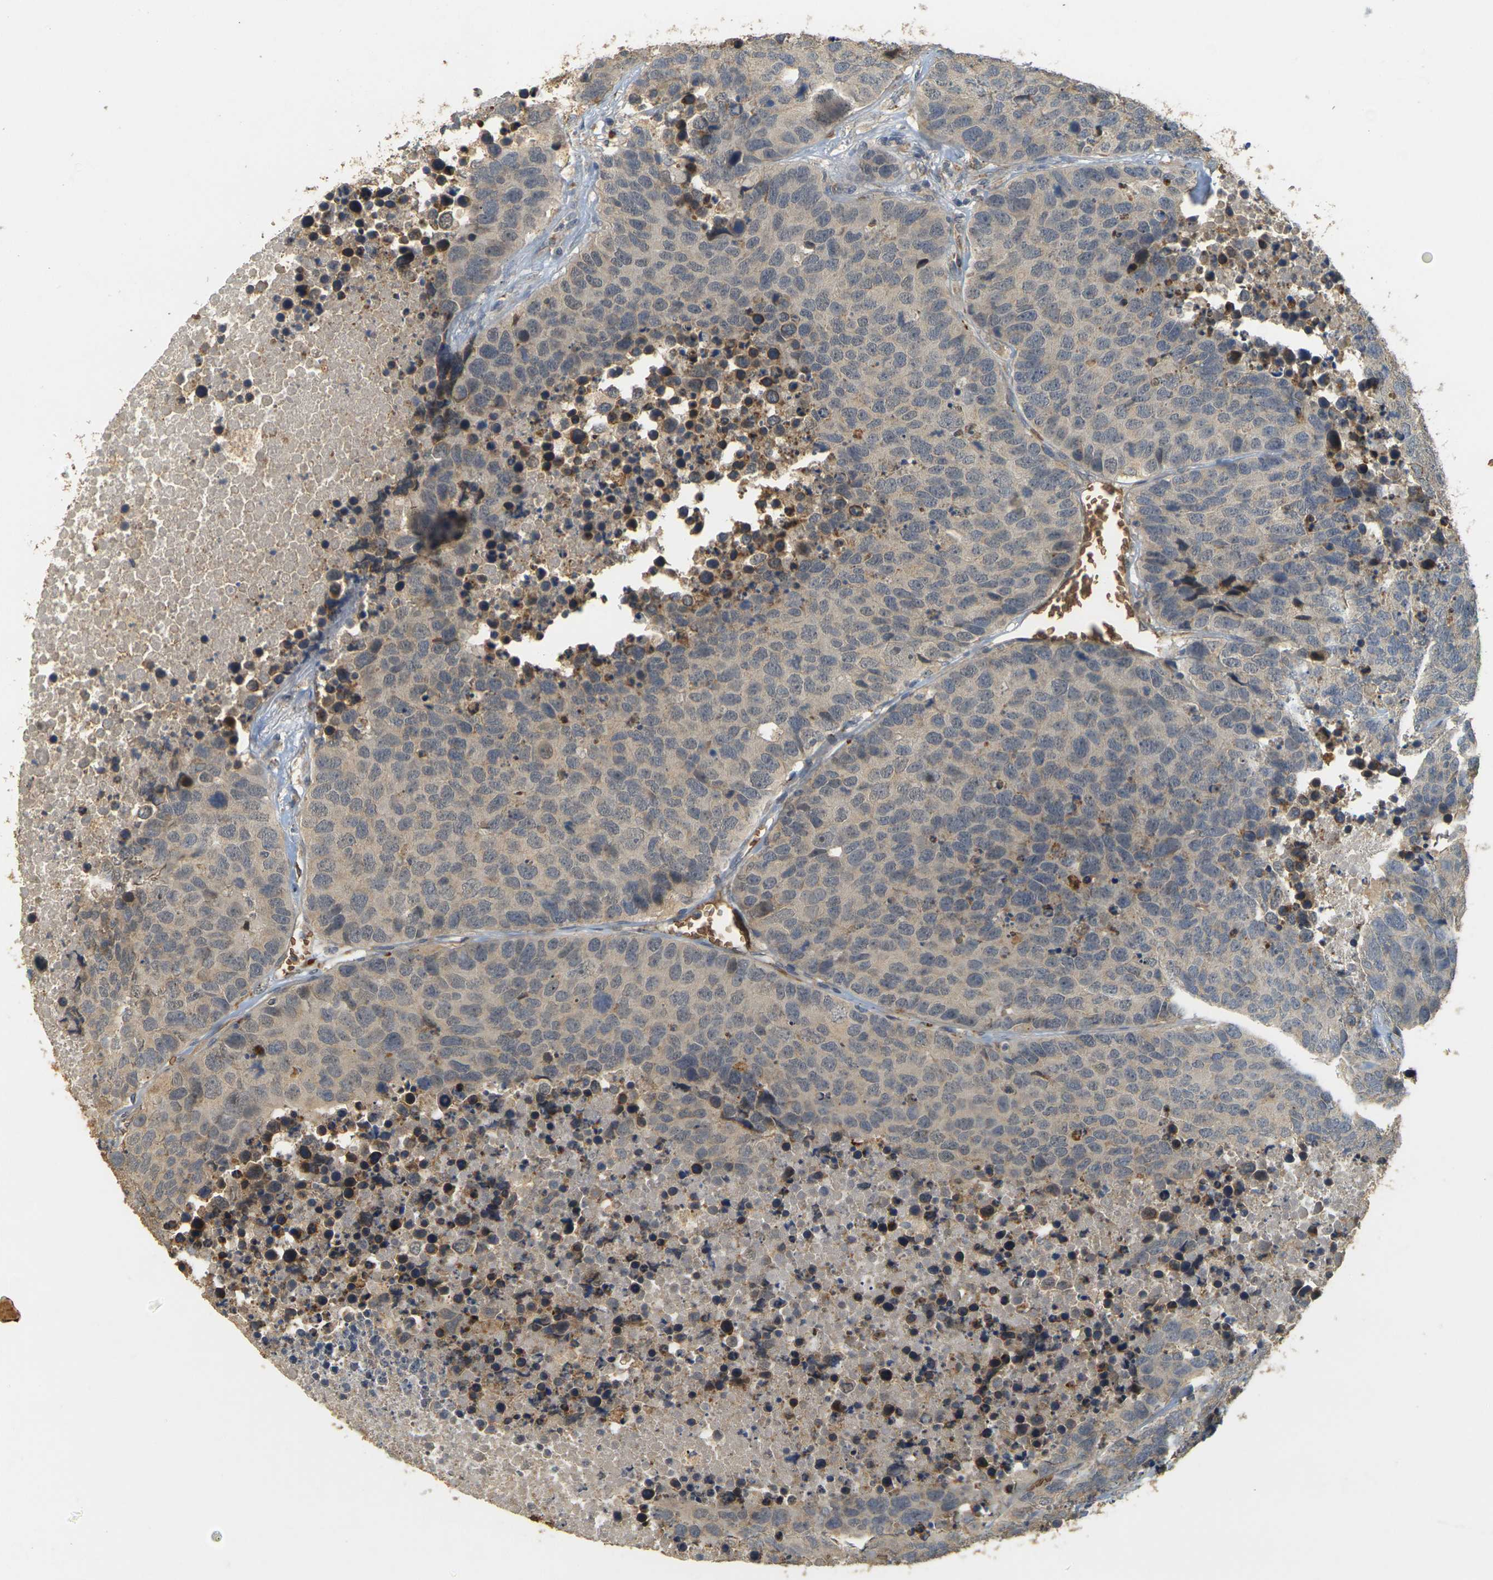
{"staining": {"intensity": "weak", "quantity": "<25%", "location": "cytoplasmic/membranous"}, "tissue": "carcinoid", "cell_type": "Tumor cells", "image_type": "cancer", "snomed": [{"axis": "morphology", "description": "Carcinoid, malignant, NOS"}, {"axis": "topography", "description": "Lung"}], "caption": "High power microscopy histopathology image of an immunohistochemistry (IHC) image of carcinoid, revealing no significant positivity in tumor cells. (Brightfield microscopy of DAB (3,3'-diaminobenzidine) immunohistochemistry (IHC) at high magnification).", "gene": "MEGF9", "patient": {"sex": "male", "age": 60}}